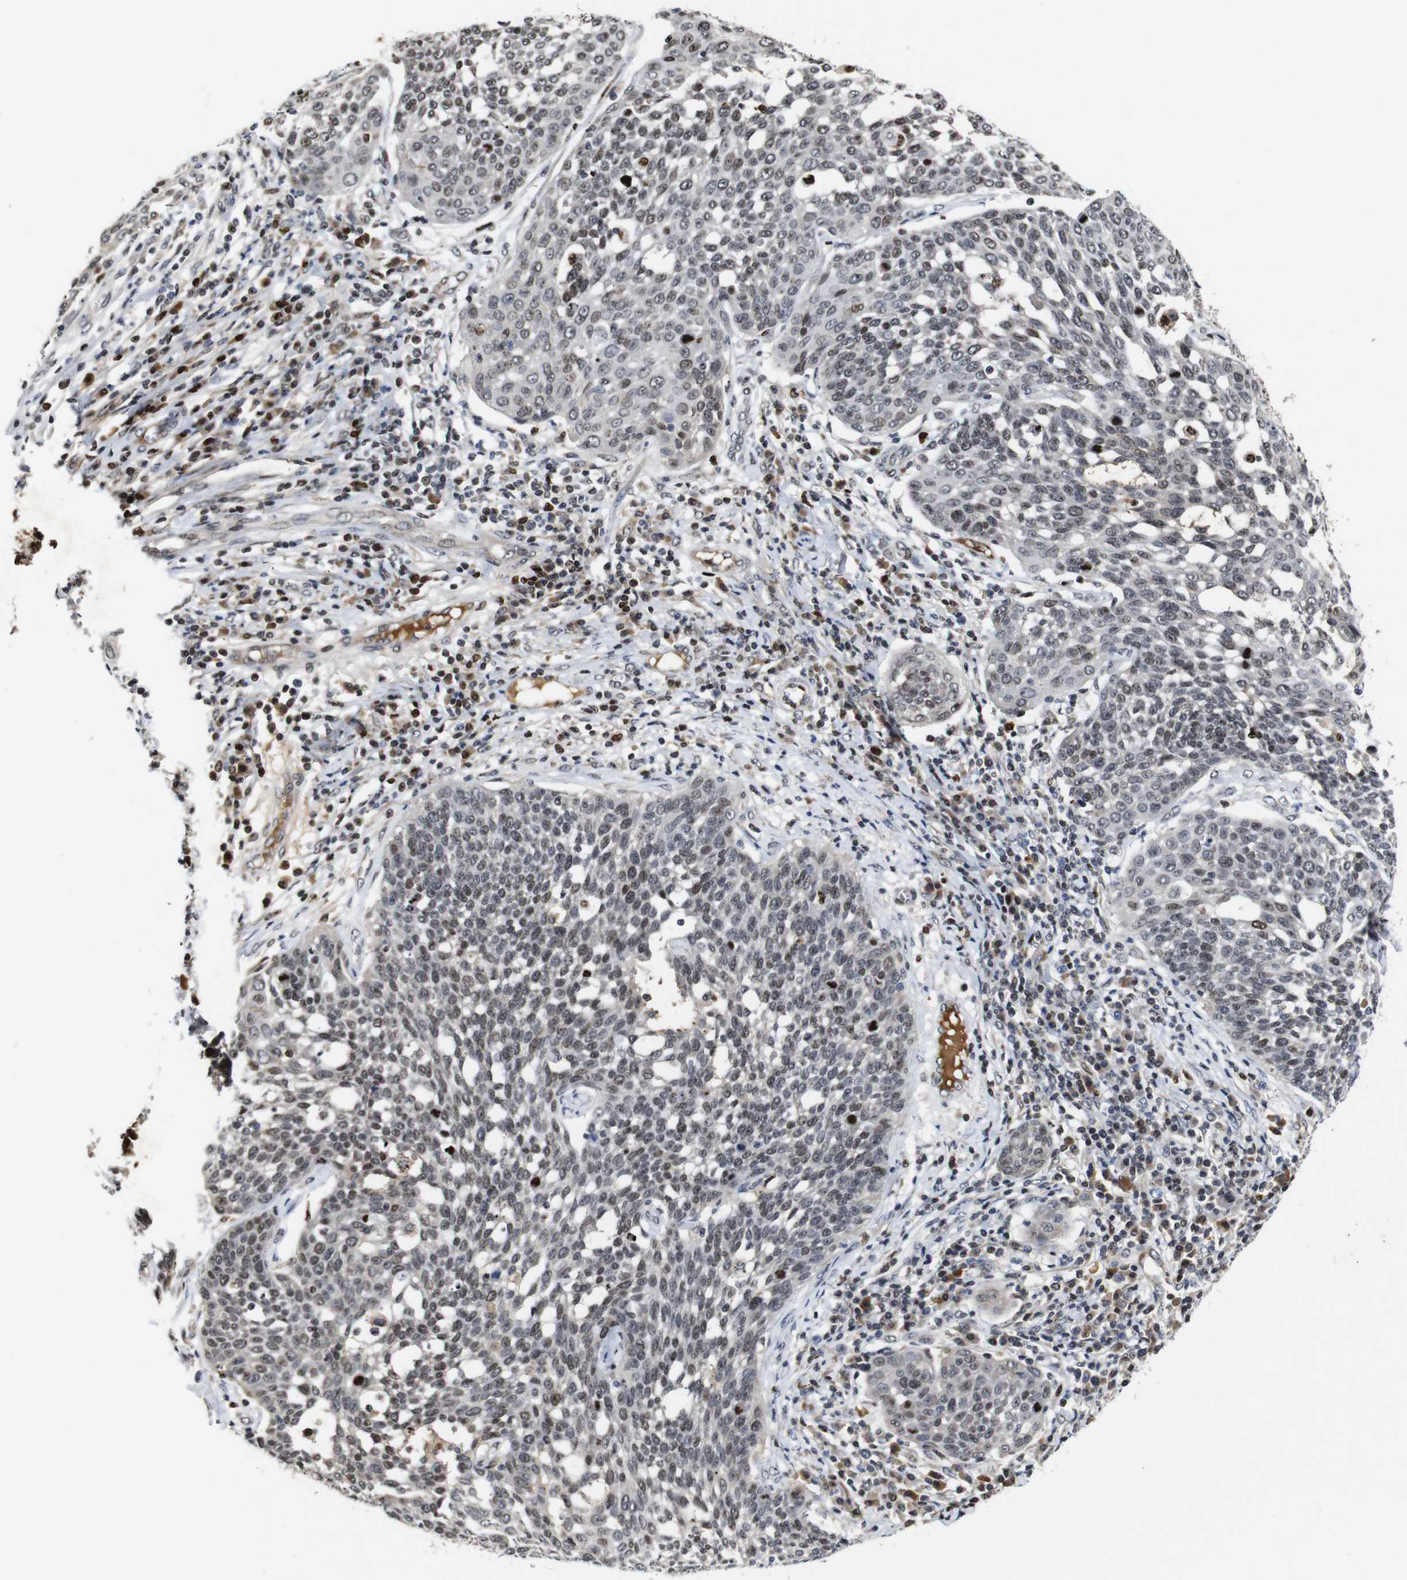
{"staining": {"intensity": "moderate", "quantity": "25%-75%", "location": "cytoplasmic/membranous,nuclear"}, "tissue": "cervical cancer", "cell_type": "Tumor cells", "image_type": "cancer", "snomed": [{"axis": "morphology", "description": "Squamous cell carcinoma, NOS"}, {"axis": "topography", "description": "Cervix"}], "caption": "IHC photomicrograph of human cervical cancer (squamous cell carcinoma) stained for a protein (brown), which shows medium levels of moderate cytoplasmic/membranous and nuclear expression in approximately 25%-75% of tumor cells.", "gene": "MYC", "patient": {"sex": "female", "age": 34}}